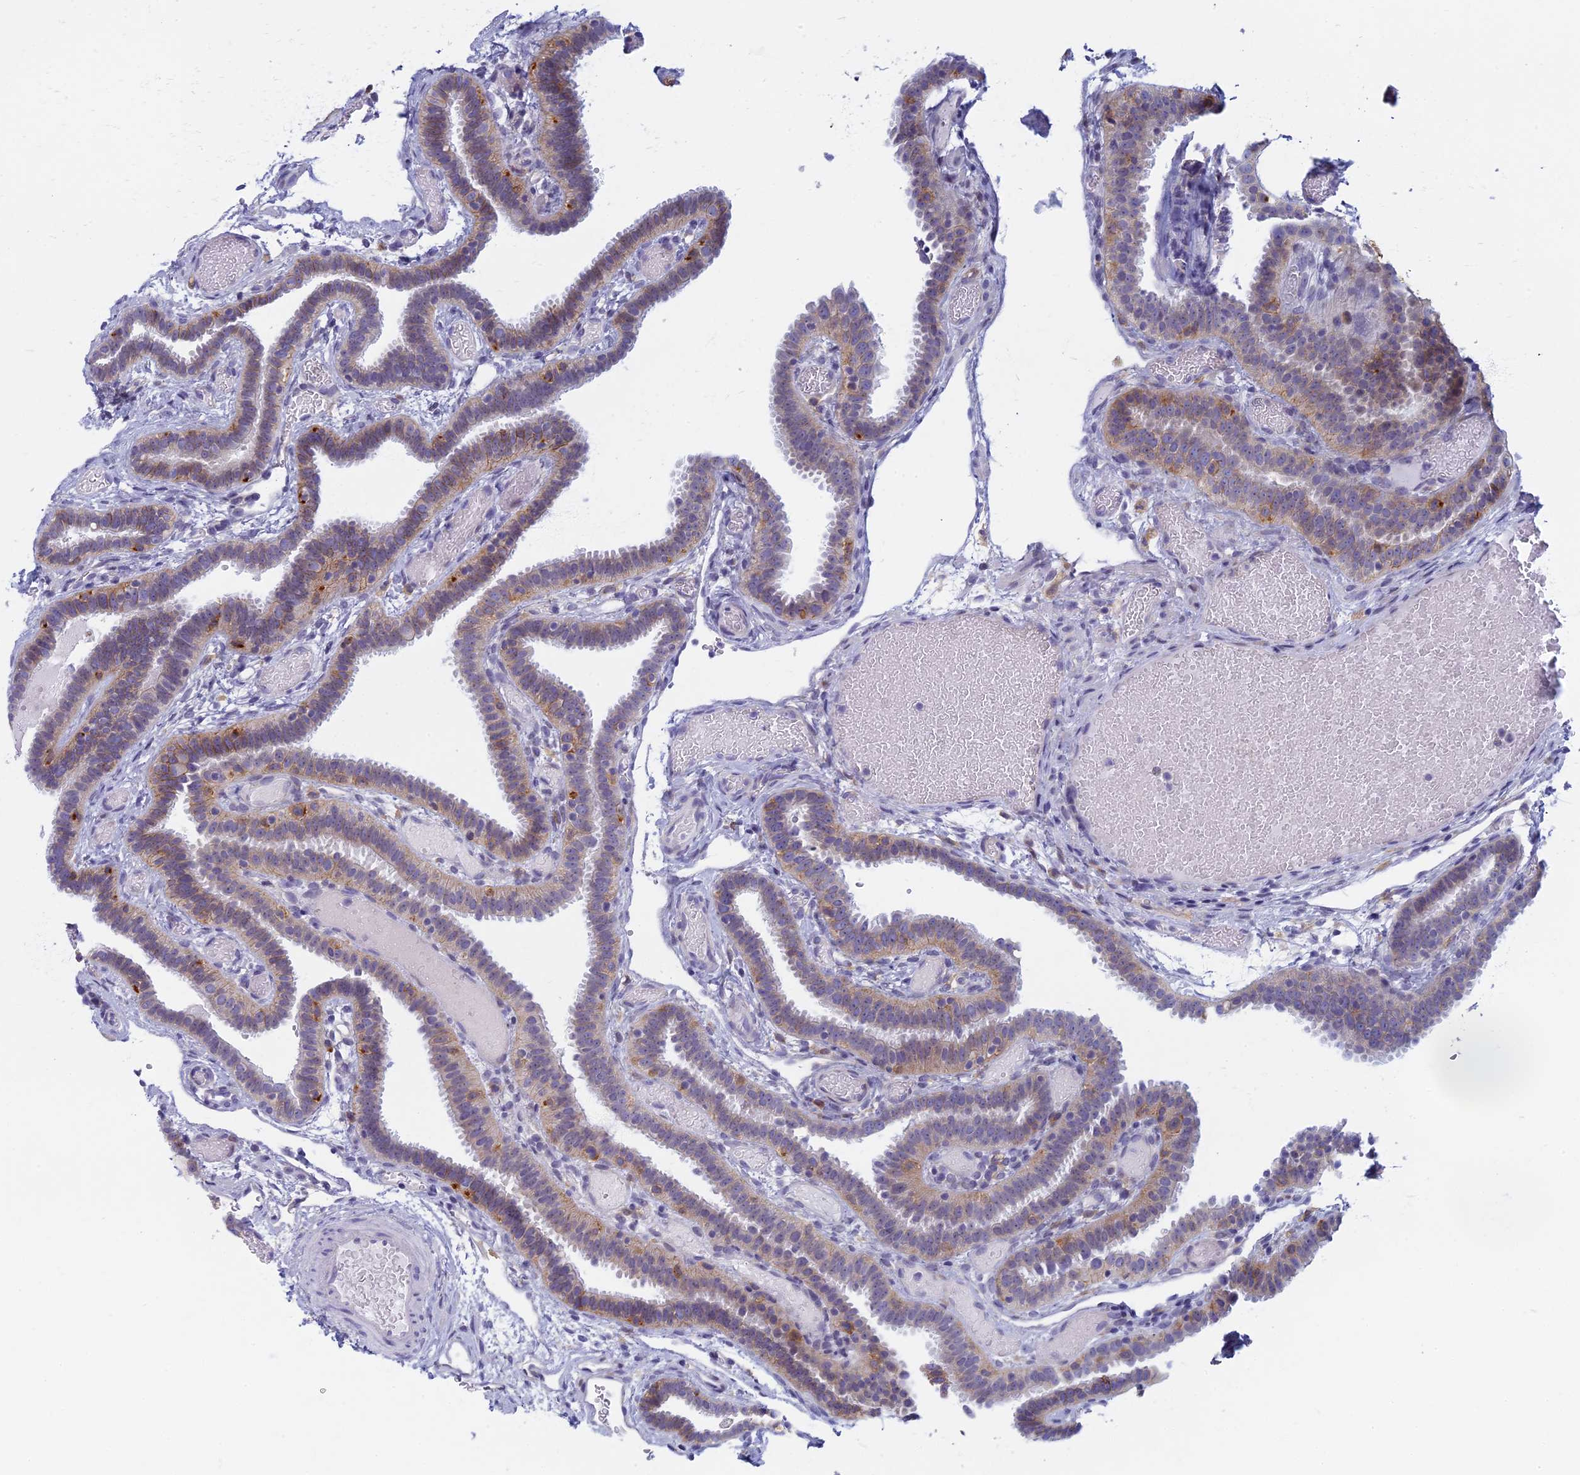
{"staining": {"intensity": "moderate", "quantity": "25%-75%", "location": "cytoplasmic/membranous"}, "tissue": "fallopian tube", "cell_type": "Glandular cells", "image_type": "normal", "snomed": [{"axis": "morphology", "description": "Normal tissue, NOS"}, {"axis": "topography", "description": "Fallopian tube"}], "caption": "IHC (DAB (3,3'-diaminobenzidine)) staining of benign human fallopian tube demonstrates moderate cytoplasmic/membranous protein staining in about 25%-75% of glandular cells.", "gene": "DDX51", "patient": {"sex": "female", "age": 37}}